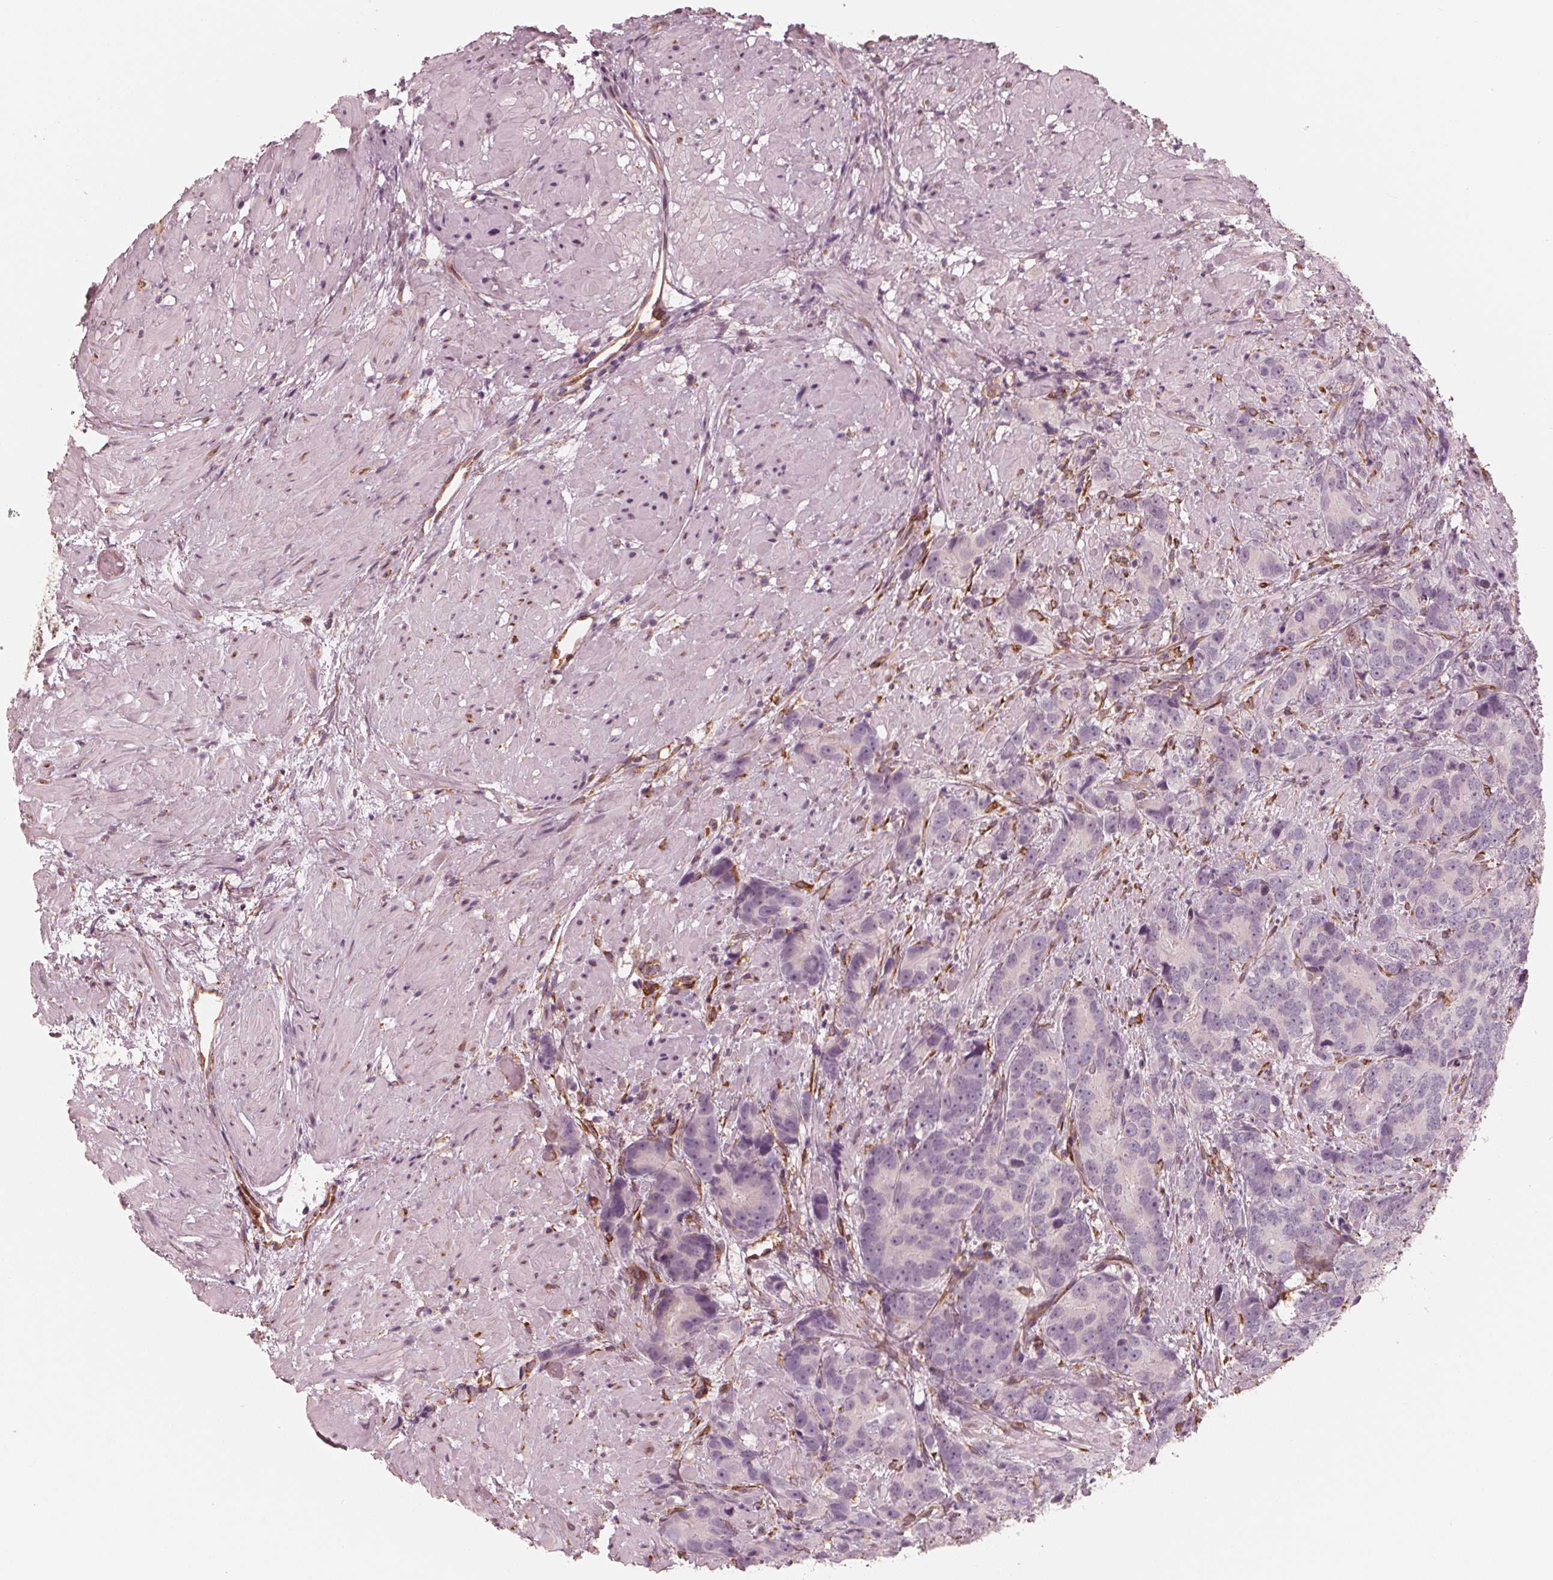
{"staining": {"intensity": "negative", "quantity": "none", "location": "none"}, "tissue": "prostate cancer", "cell_type": "Tumor cells", "image_type": "cancer", "snomed": [{"axis": "morphology", "description": "Adenocarcinoma, High grade"}, {"axis": "topography", "description": "Prostate"}], "caption": "An immunohistochemistry photomicrograph of prostate cancer is shown. There is no staining in tumor cells of prostate cancer.", "gene": "IKBIP", "patient": {"sex": "male", "age": 90}}